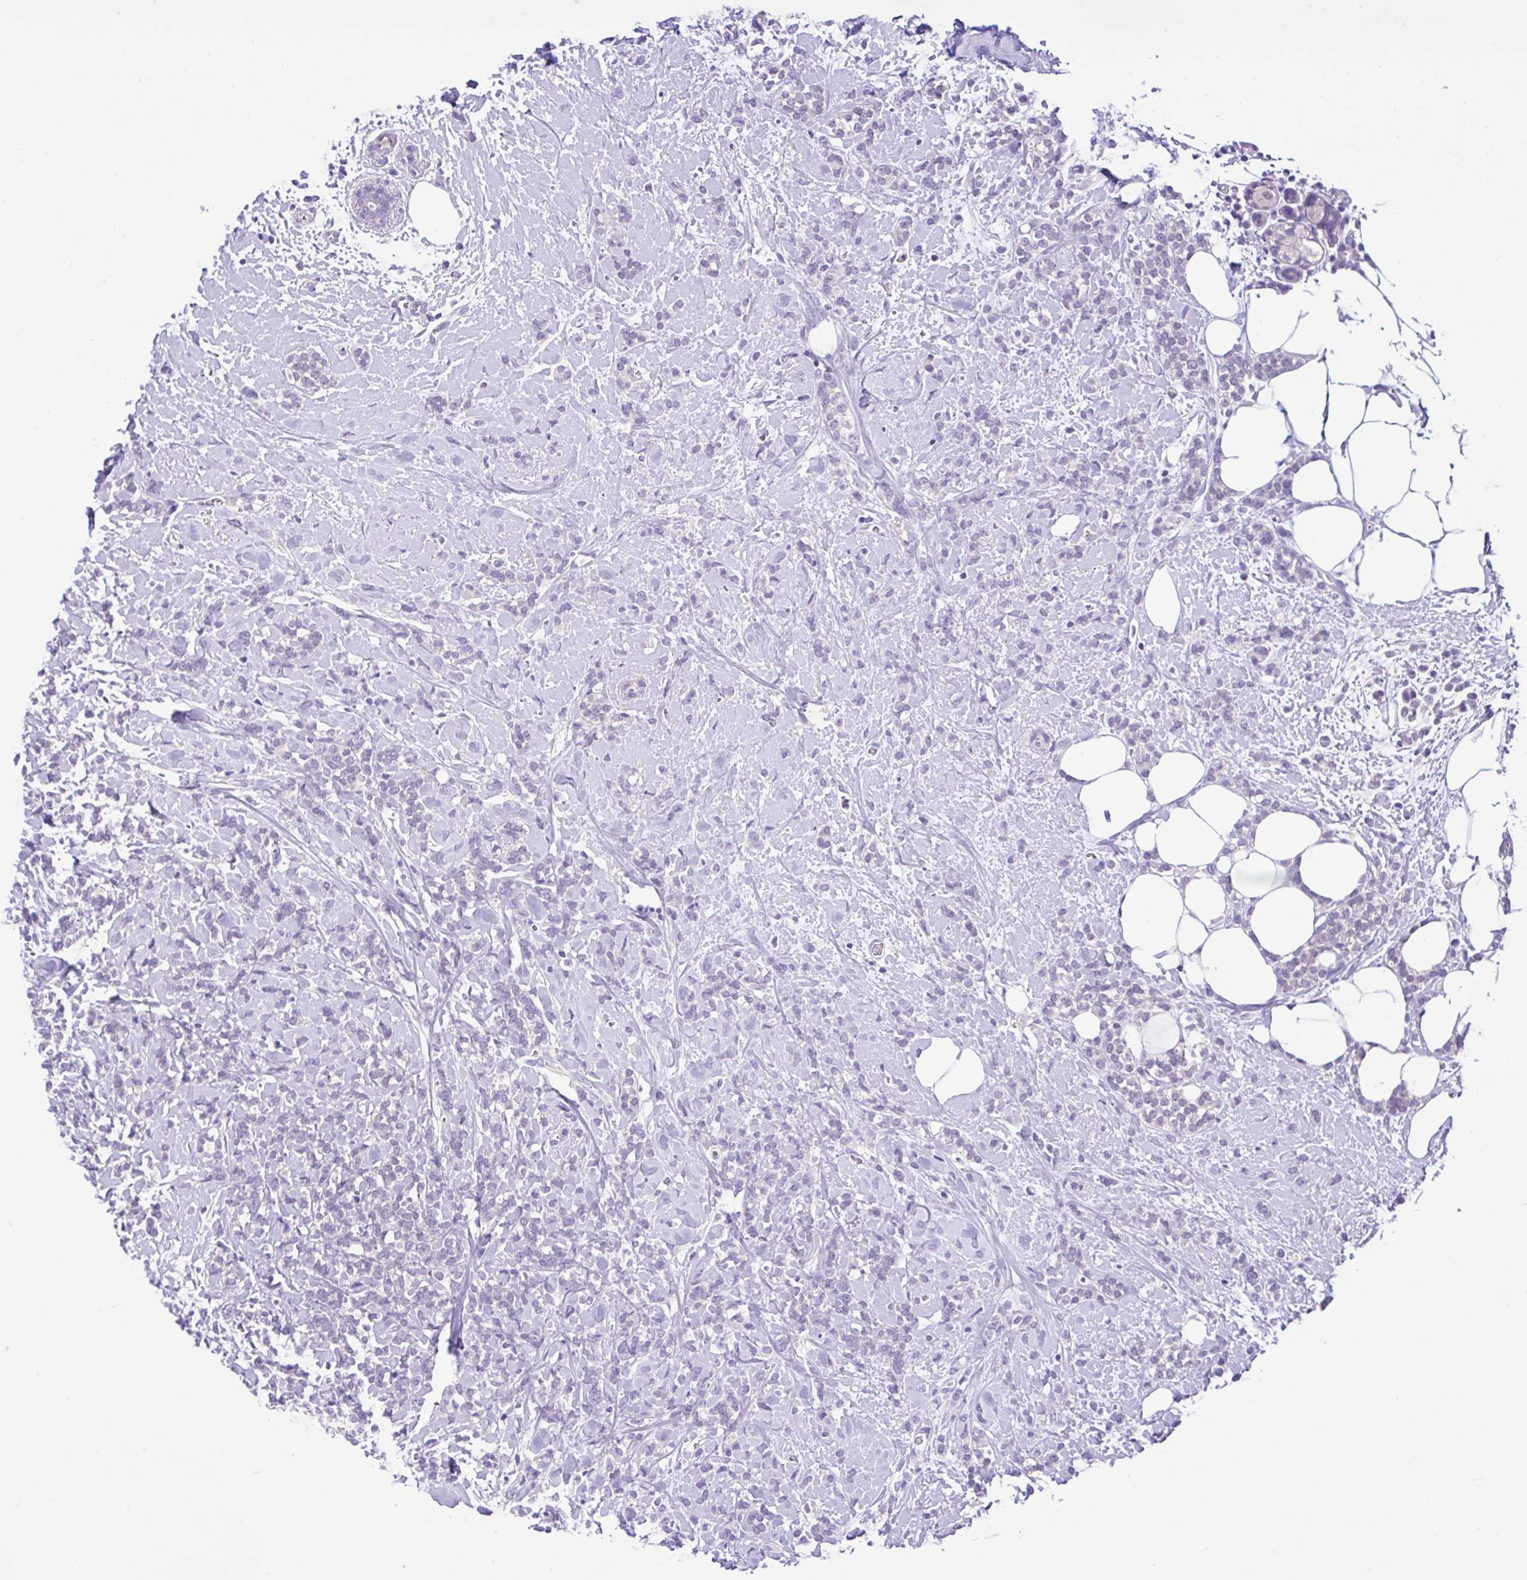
{"staining": {"intensity": "negative", "quantity": "none", "location": "none"}, "tissue": "breast cancer", "cell_type": "Tumor cells", "image_type": "cancer", "snomed": [{"axis": "morphology", "description": "Lobular carcinoma"}, {"axis": "topography", "description": "Breast"}], "caption": "Tumor cells show no significant positivity in lobular carcinoma (breast).", "gene": "ANO4", "patient": {"sex": "female", "age": 59}}